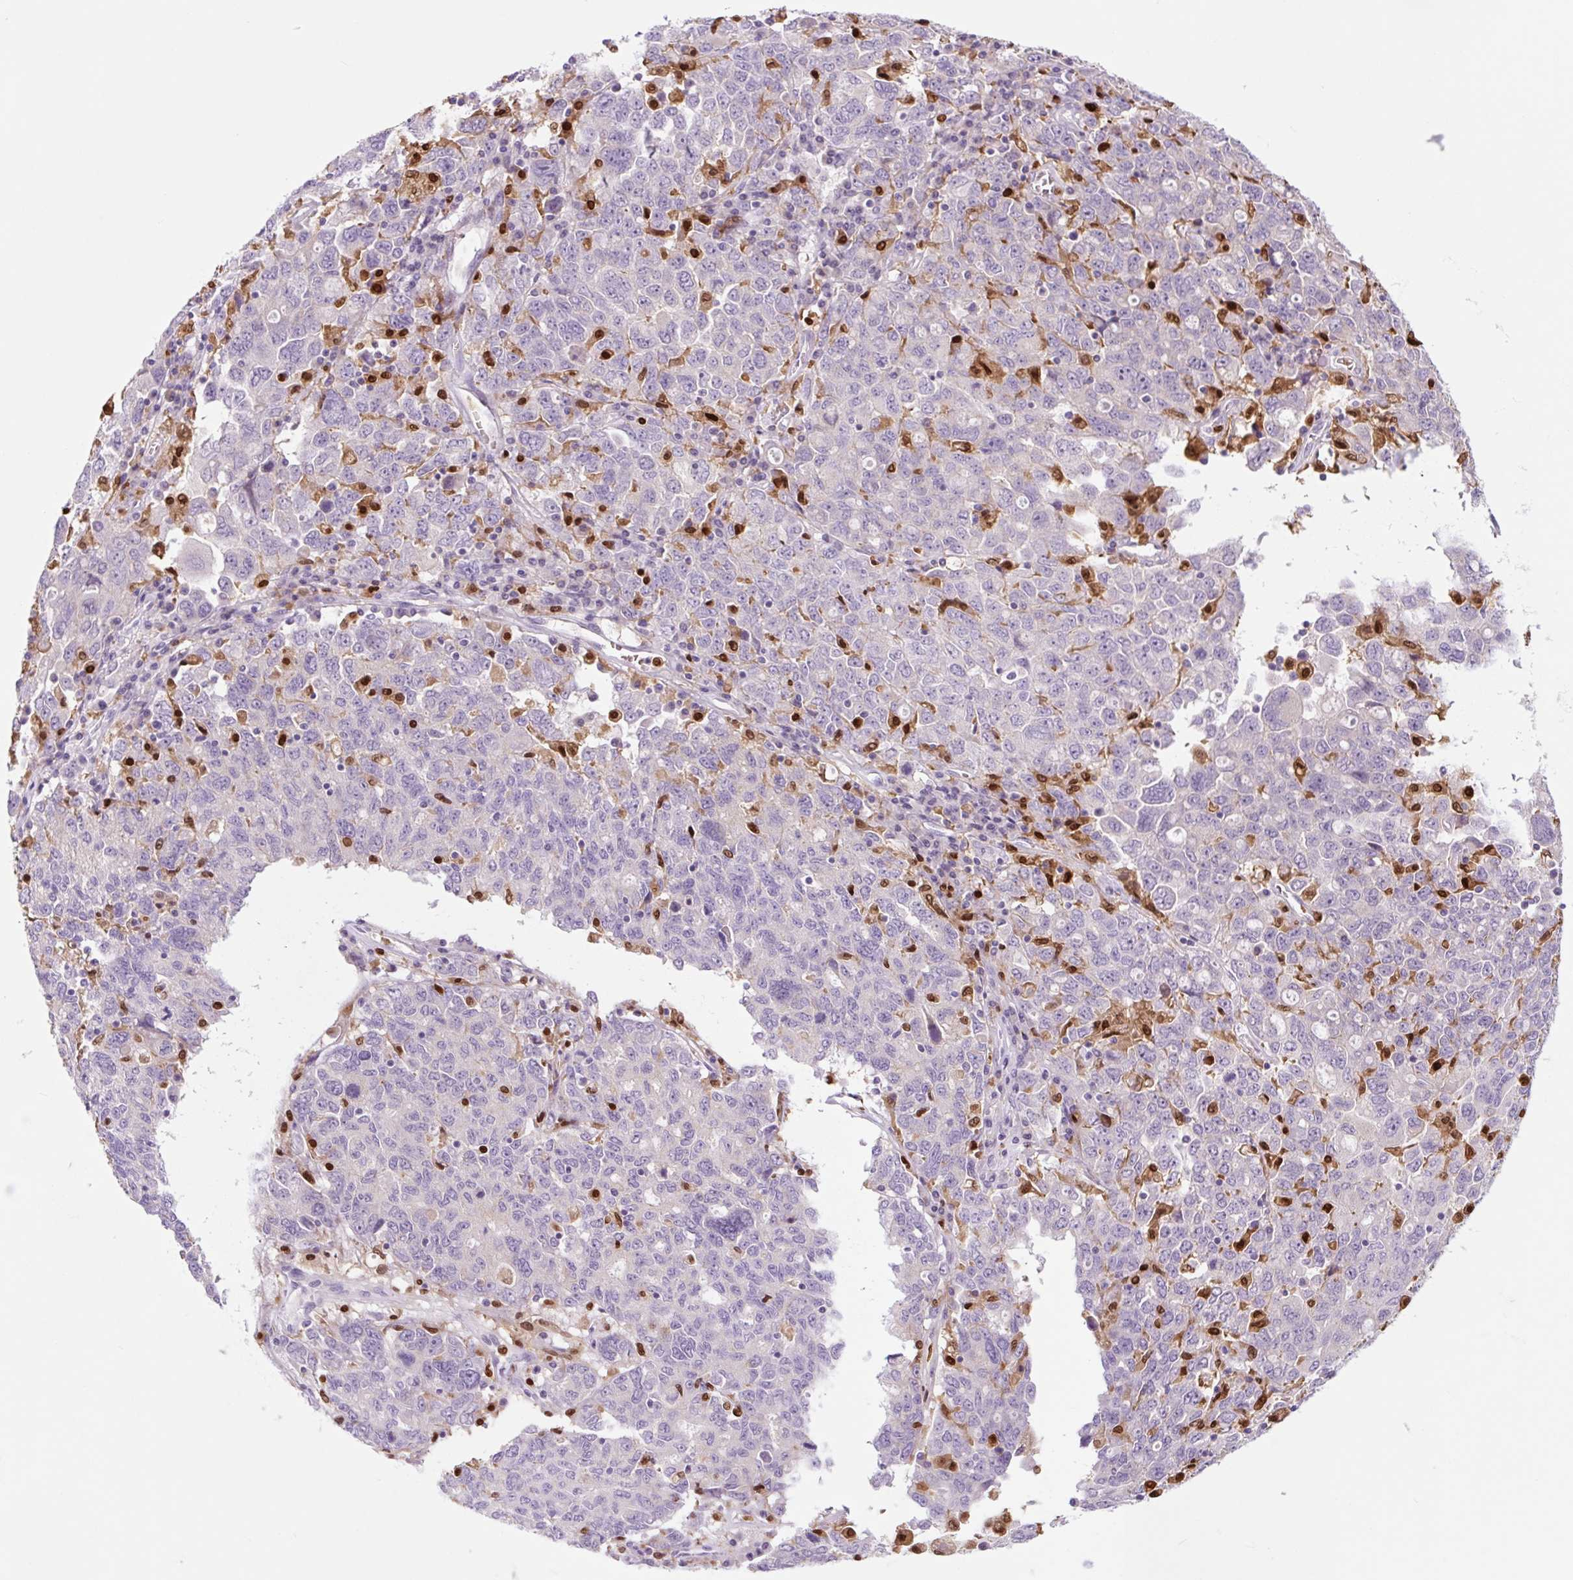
{"staining": {"intensity": "negative", "quantity": "none", "location": "none"}, "tissue": "ovarian cancer", "cell_type": "Tumor cells", "image_type": "cancer", "snomed": [{"axis": "morphology", "description": "Carcinoma, endometroid"}, {"axis": "topography", "description": "Ovary"}], "caption": "An immunohistochemistry photomicrograph of endometroid carcinoma (ovarian) is shown. There is no staining in tumor cells of endometroid carcinoma (ovarian). (Brightfield microscopy of DAB immunohistochemistry at high magnification).", "gene": "SPI1", "patient": {"sex": "female", "age": 62}}